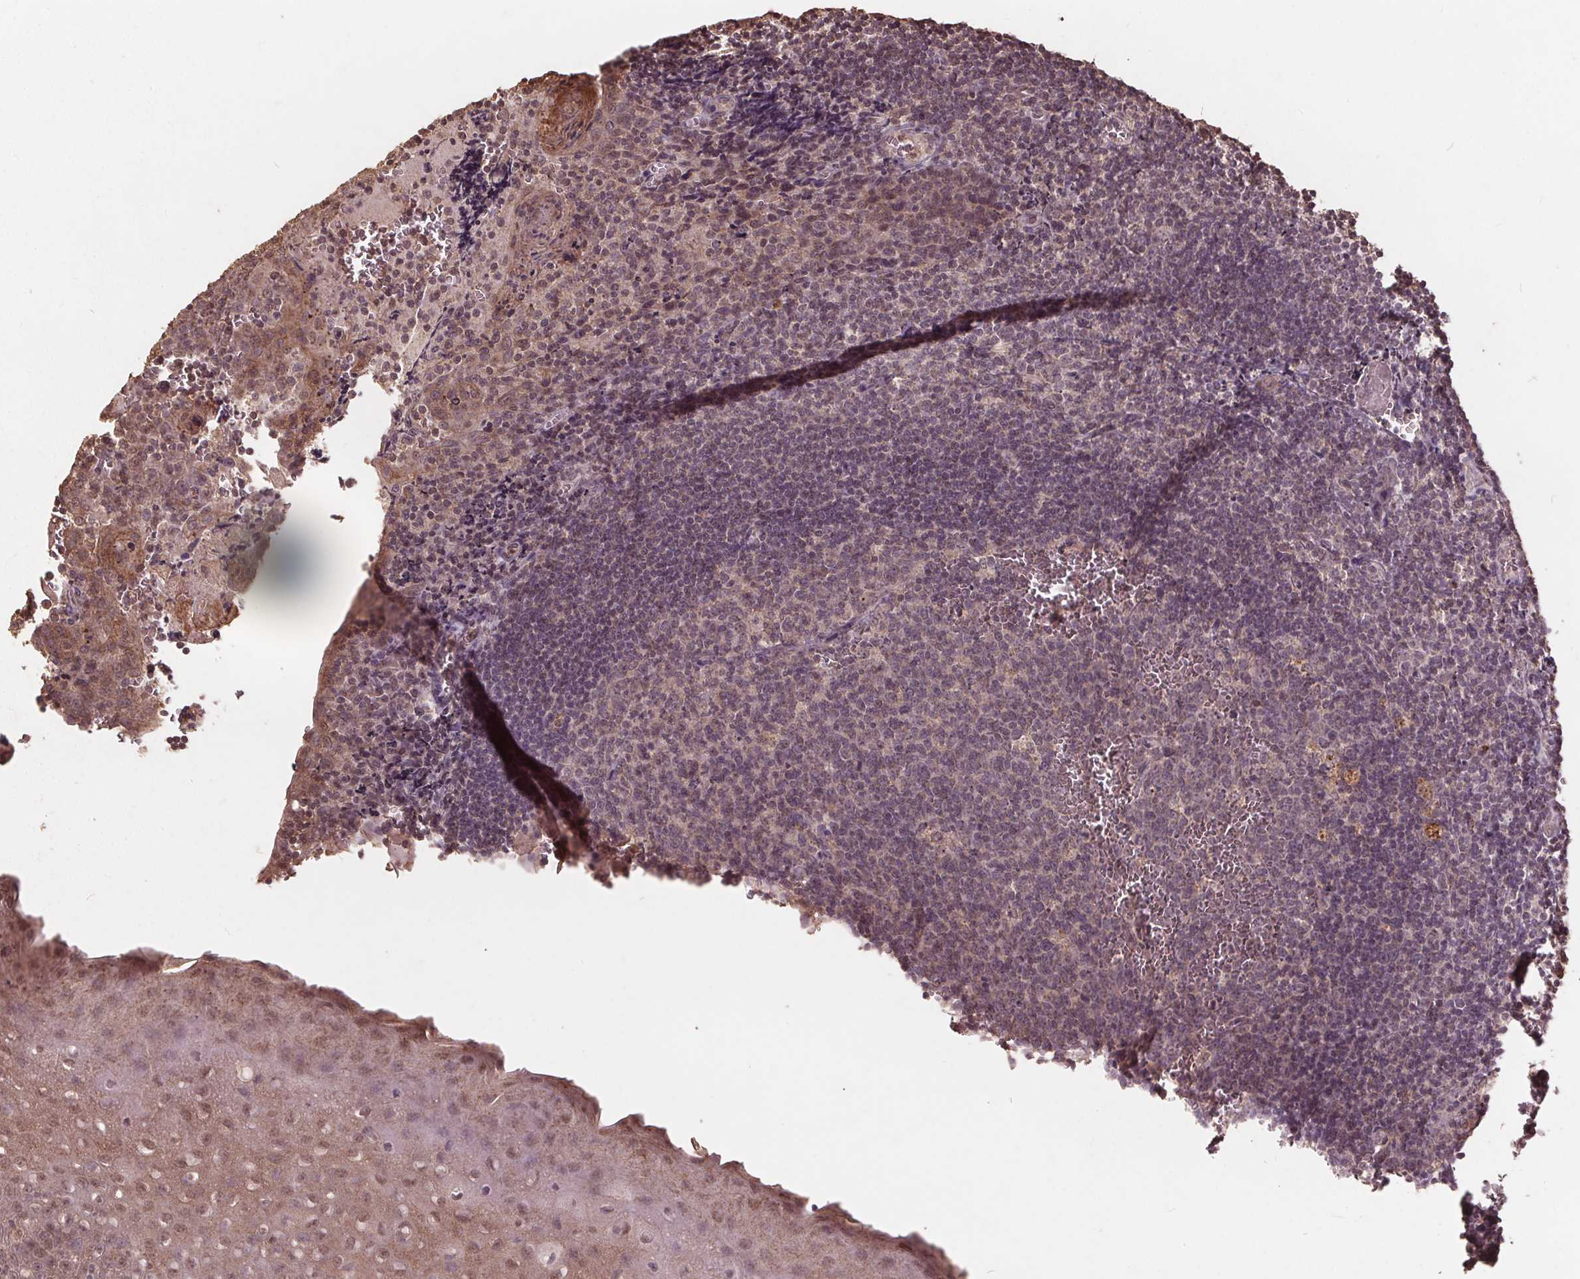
{"staining": {"intensity": "negative", "quantity": "none", "location": "none"}, "tissue": "tonsil", "cell_type": "Germinal center cells", "image_type": "normal", "snomed": [{"axis": "morphology", "description": "Normal tissue, NOS"}, {"axis": "morphology", "description": "Inflammation, NOS"}, {"axis": "topography", "description": "Tonsil"}], "caption": "Unremarkable tonsil was stained to show a protein in brown. There is no significant expression in germinal center cells. (IHC, brightfield microscopy, high magnification).", "gene": "DSG3", "patient": {"sex": "female", "age": 31}}